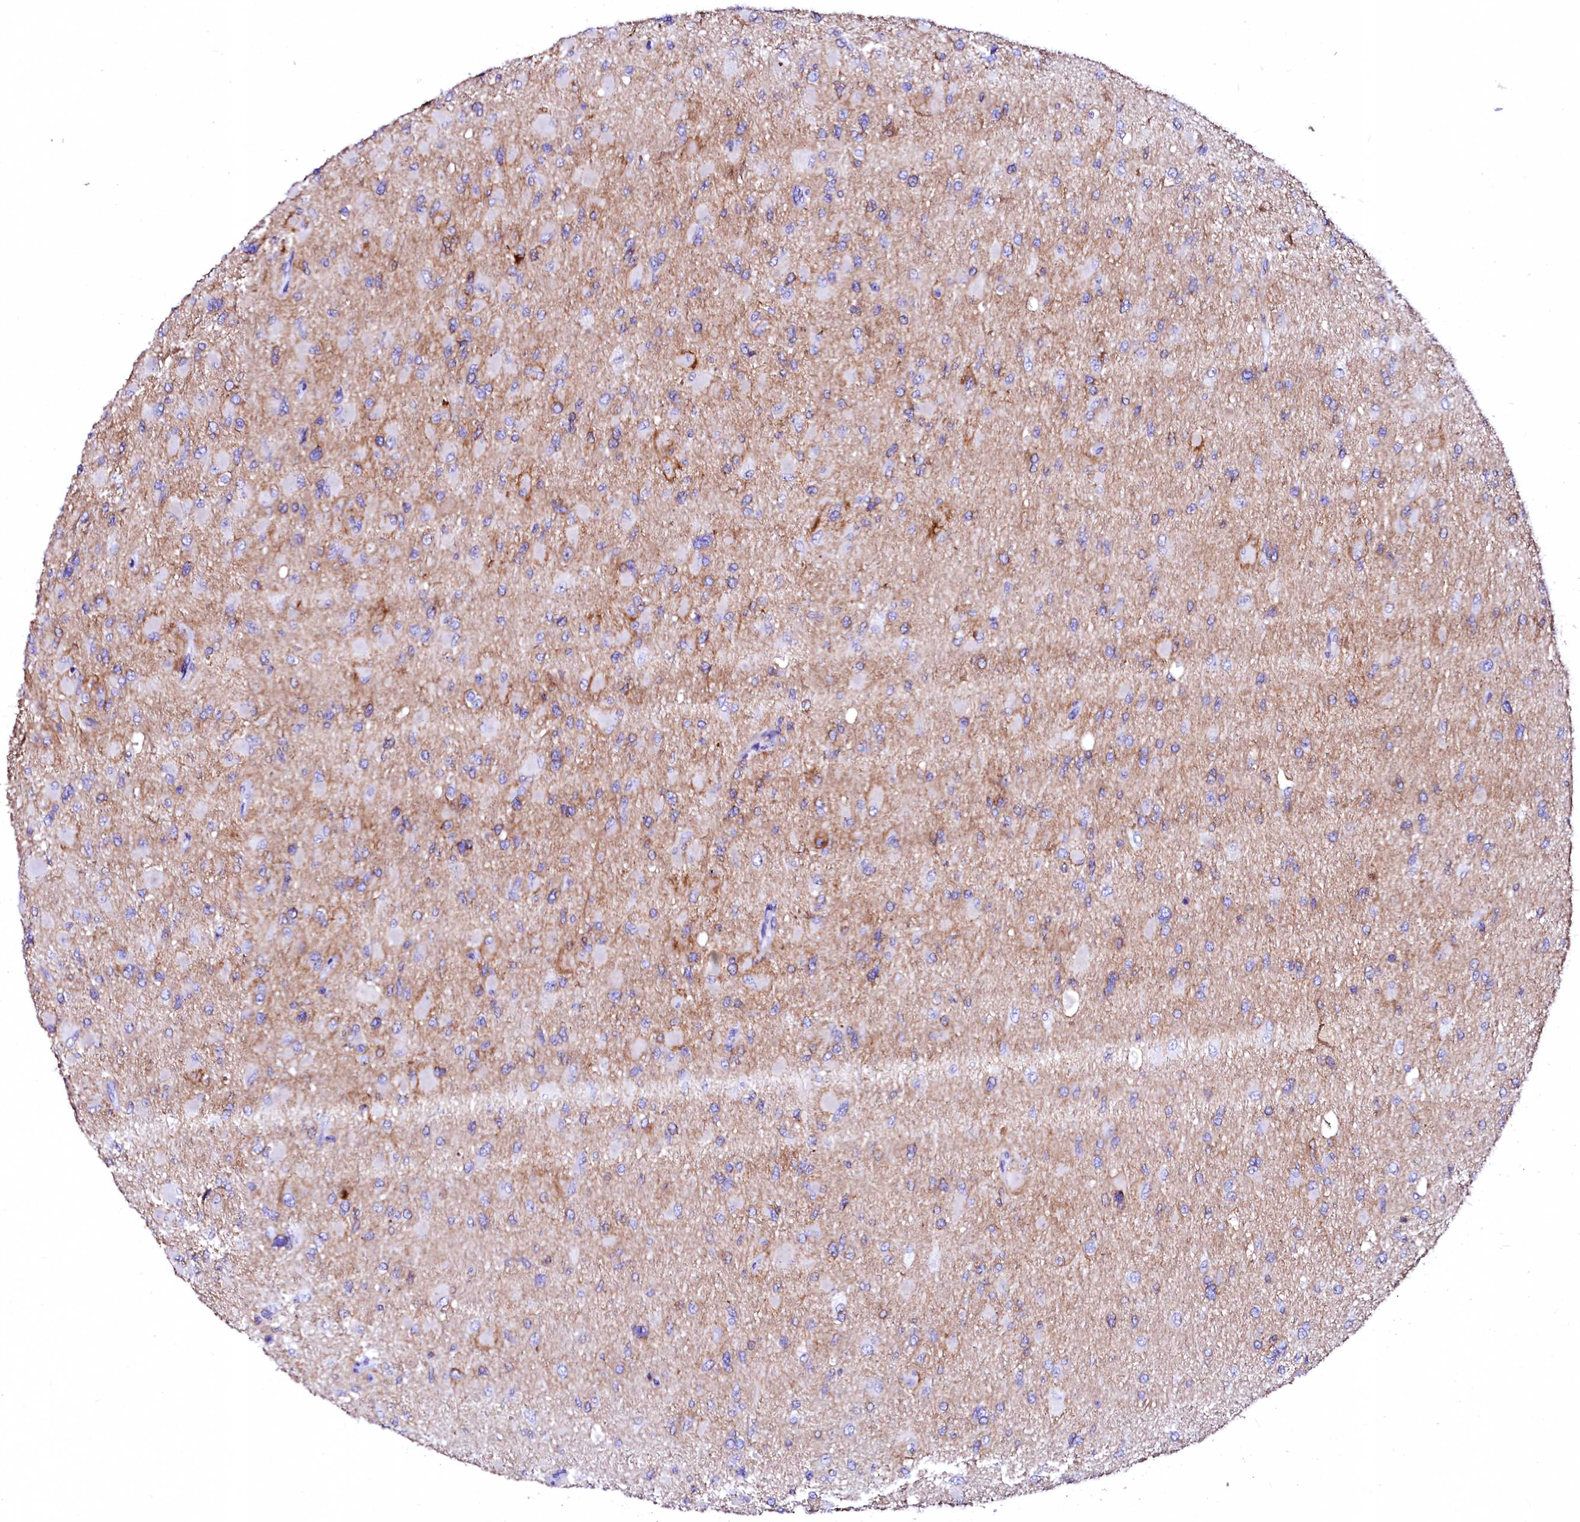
{"staining": {"intensity": "negative", "quantity": "none", "location": "none"}, "tissue": "glioma", "cell_type": "Tumor cells", "image_type": "cancer", "snomed": [{"axis": "morphology", "description": "Glioma, malignant, High grade"}, {"axis": "topography", "description": "Cerebral cortex"}], "caption": "DAB immunohistochemical staining of human glioma demonstrates no significant staining in tumor cells.", "gene": "NALF1", "patient": {"sex": "female", "age": 36}}